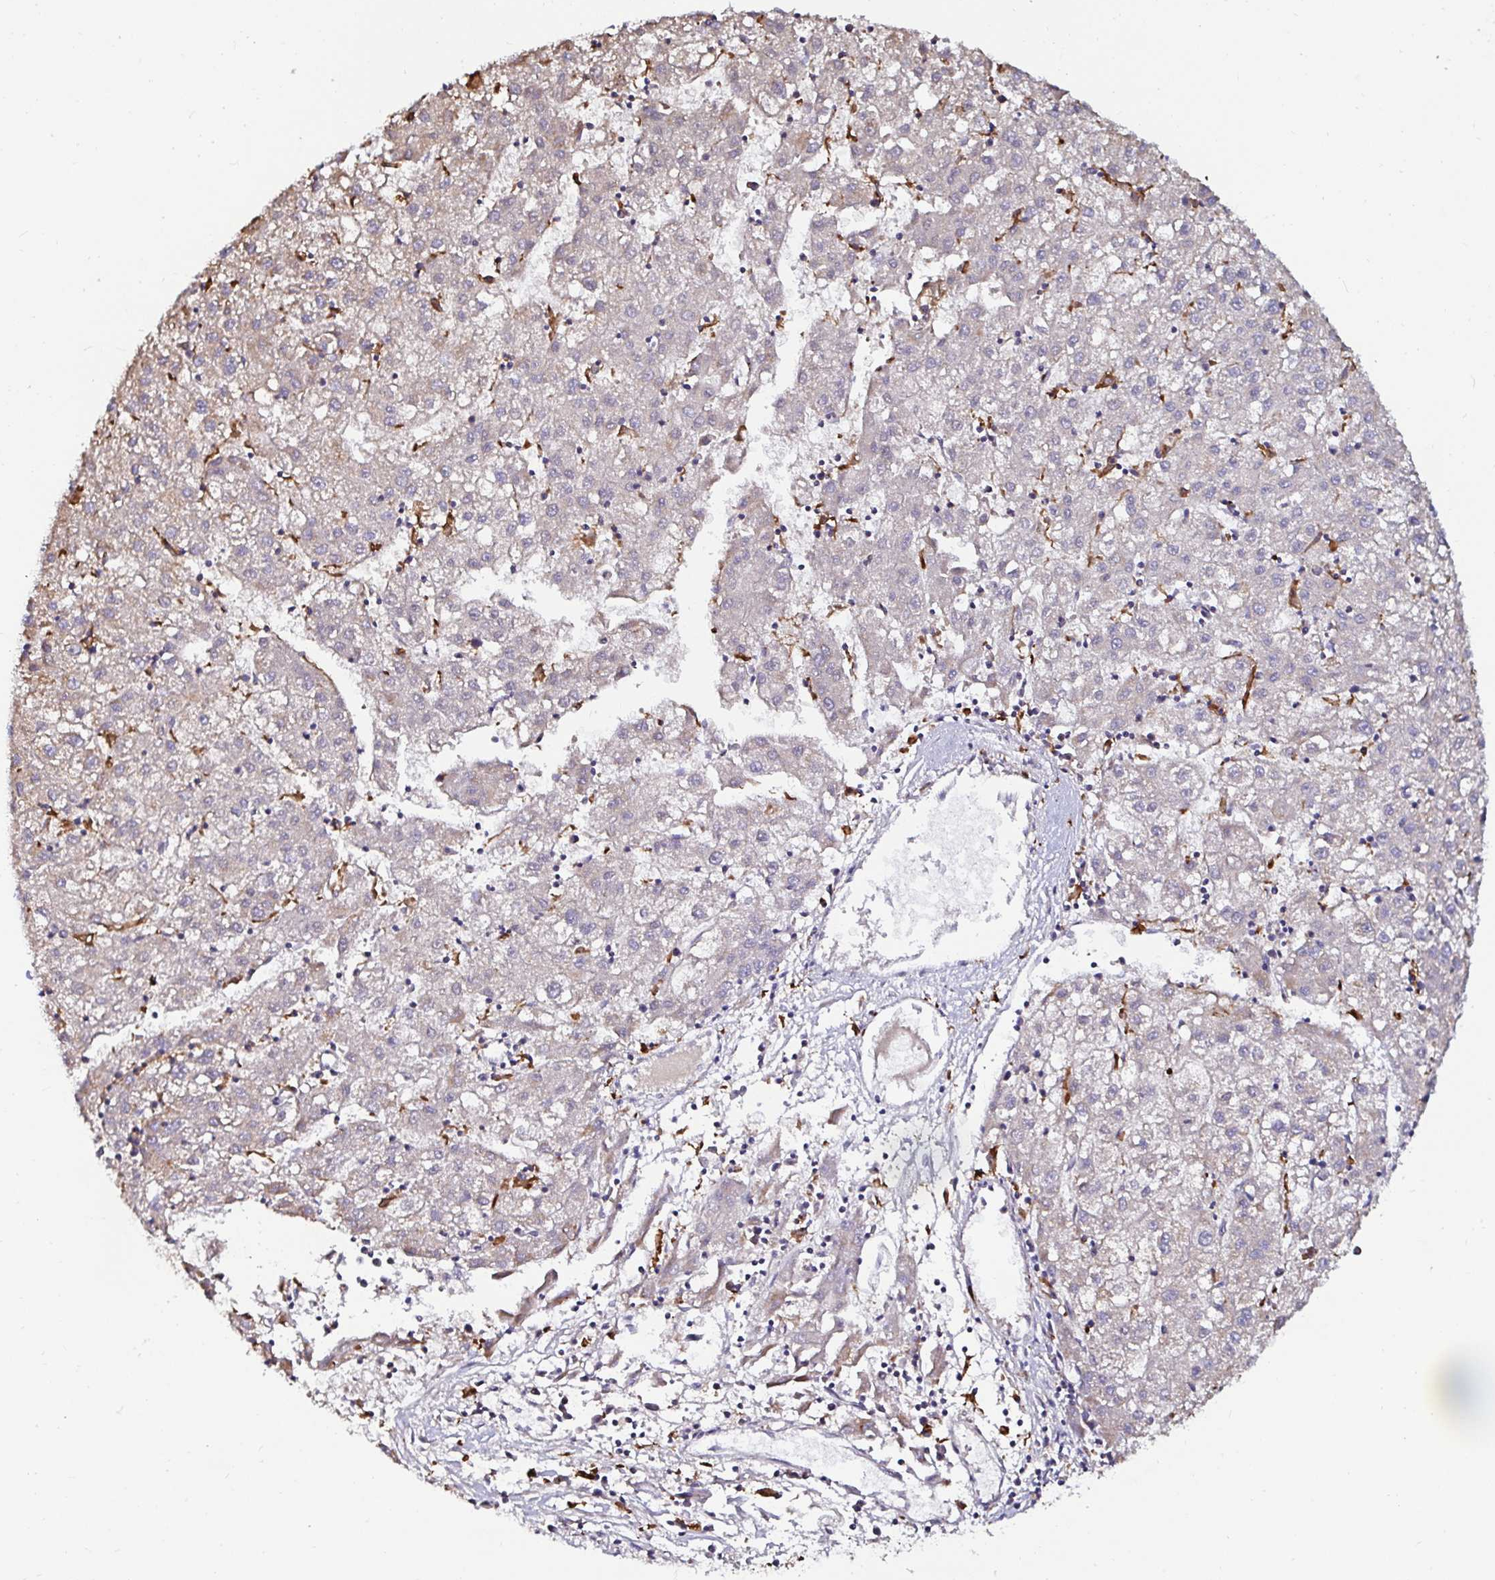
{"staining": {"intensity": "weak", "quantity": ">75%", "location": "cytoplasmic/membranous"}, "tissue": "liver cancer", "cell_type": "Tumor cells", "image_type": "cancer", "snomed": [{"axis": "morphology", "description": "Carcinoma, Hepatocellular, NOS"}, {"axis": "topography", "description": "Liver"}], "caption": "Brown immunohistochemical staining in hepatocellular carcinoma (liver) shows weak cytoplasmic/membranous staining in approximately >75% of tumor cells. (Stains: DAB in brown, nuclei in blue, Microscopy: brightfield microscopy at high magnification).", "gene": "MSR1", "patient": {"sex": "male", "age": 72}}